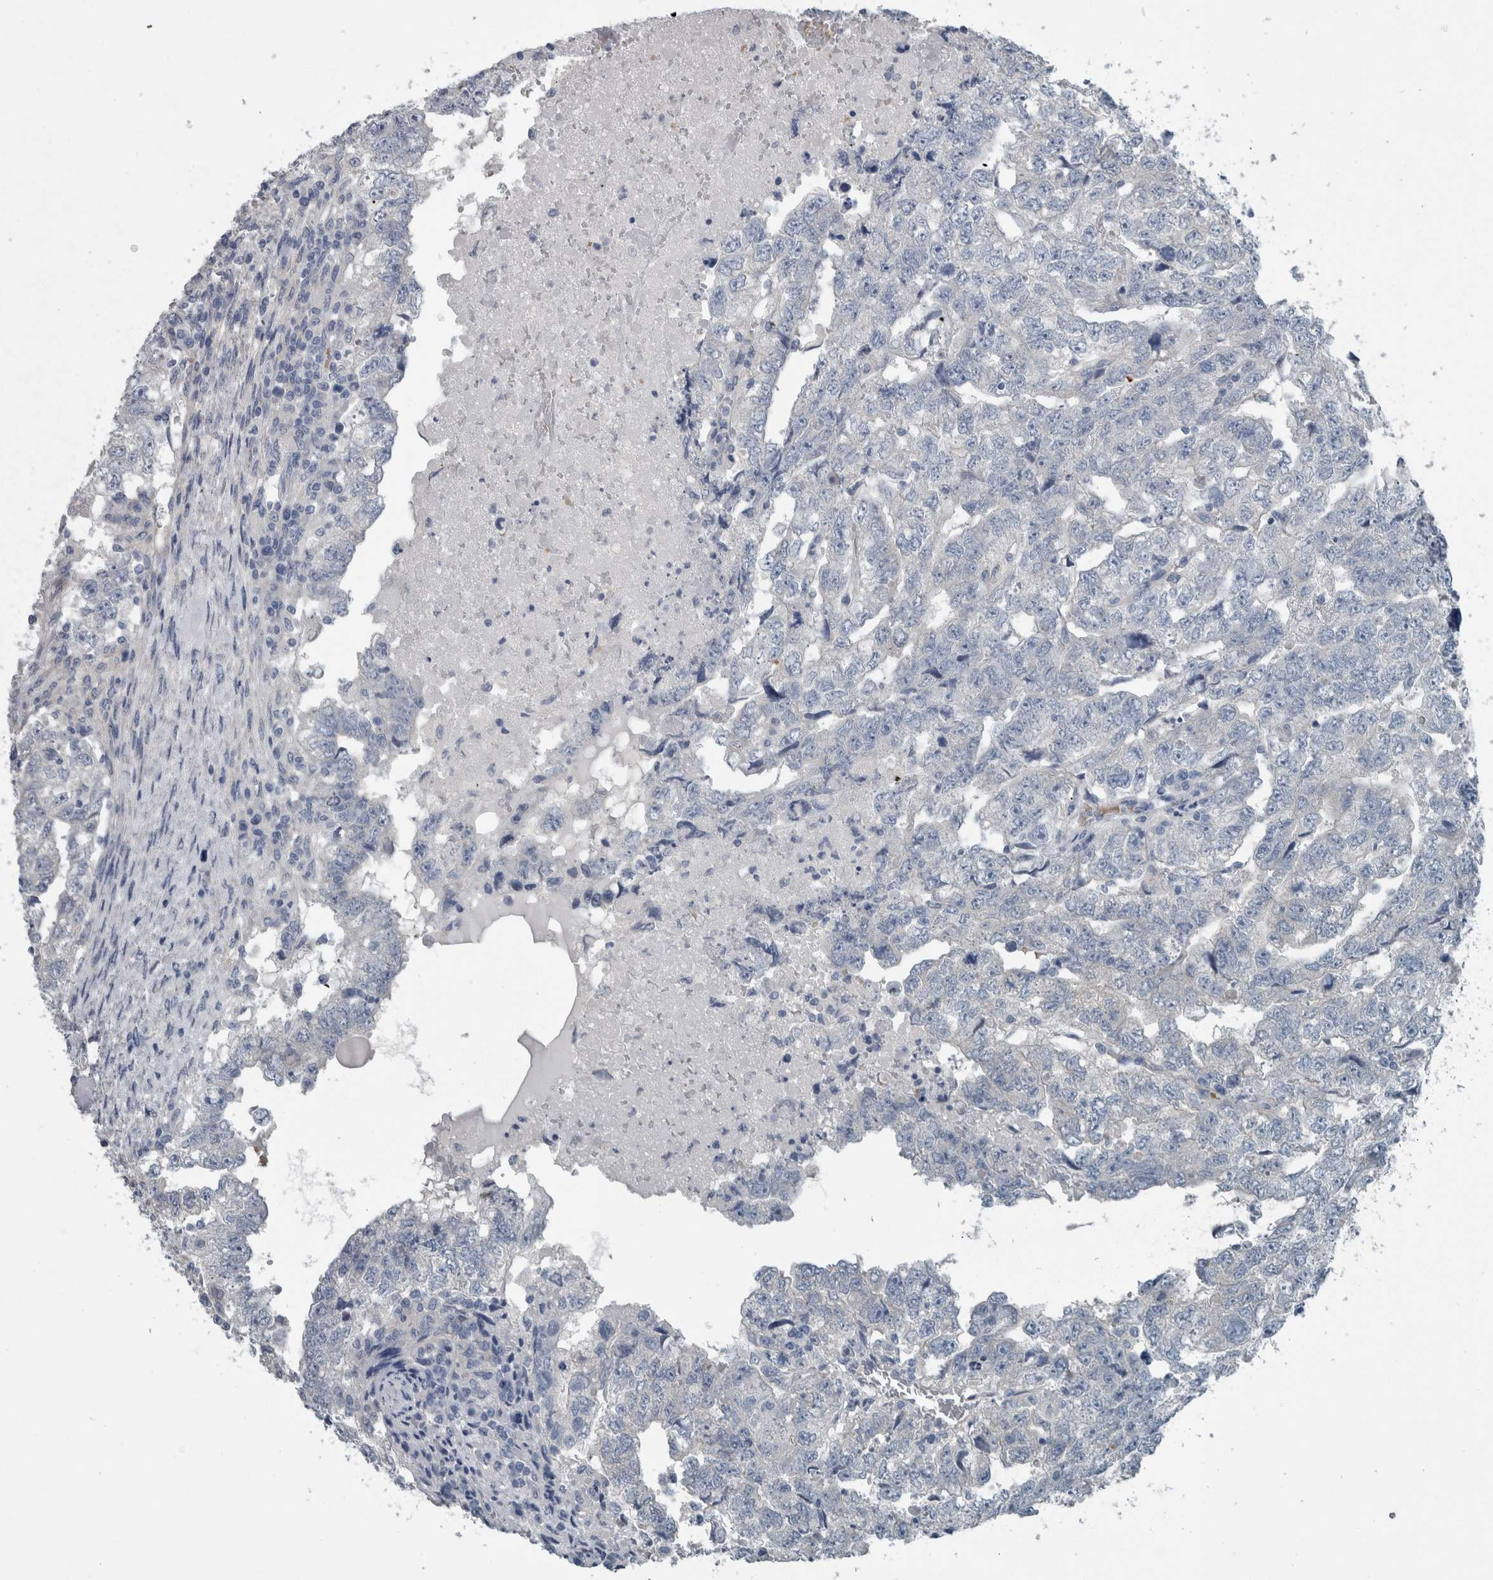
{"staining": {"intensity": "negative", "quantity": "none", "location": "none"}, "tissue": "testis cancer", "cell_type": "Tumor cells", "image_type": "cancer", "snomed": [{"axis": "morphology", "description": "Carcinoma, Embryonal, NOS"}, {"axis": "topography", "description": "Testis"}], "caption": "The photomicrograph displays no staining of tumor cells in testis embryonal carcinoma. Nuclei are stained in blue.", "gene": "SH3GL2", "patient": {"sex": "male", "age": 36}}